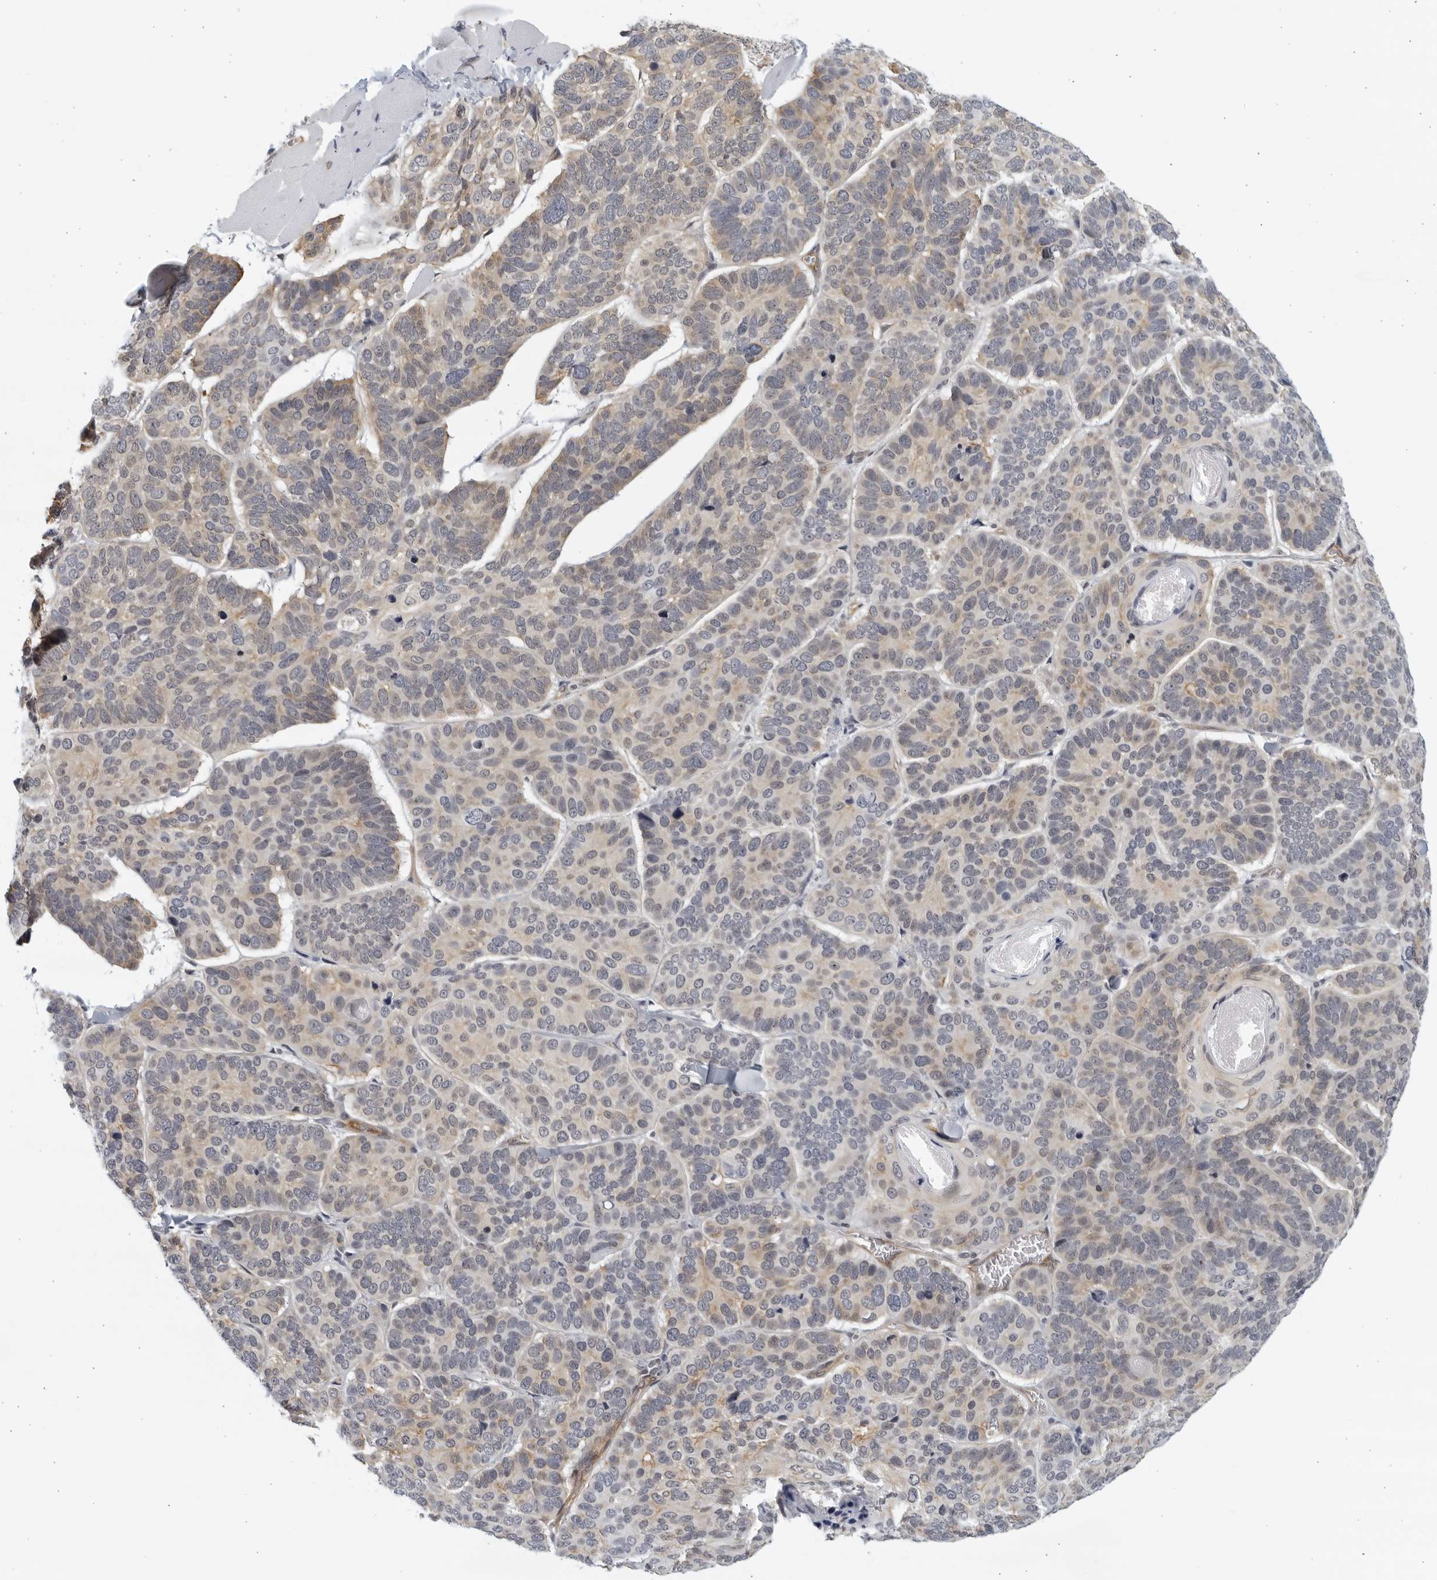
{"staining": {"intensity": "weak", "quantity": "25%-75%", "location": "cytoplasmic/membranous"}, "tissue": "skin cancer", "cell_type": "Tumor cells", "image_type": "cancer", "snomed": [{"axis": "morphology", "description": "Basal cell carcinoma"}, {"axis": "topography", "description": "Skin"}], "caption": "Basal cell carcinoma (skin) was stained to show a protein in brown. There is low levels of weak cytoplasmic/membranous staining in about 25%-75% of tumor cells.", "gene": "SERTAD4", "patient": {"sex": "male", "age": 62}}